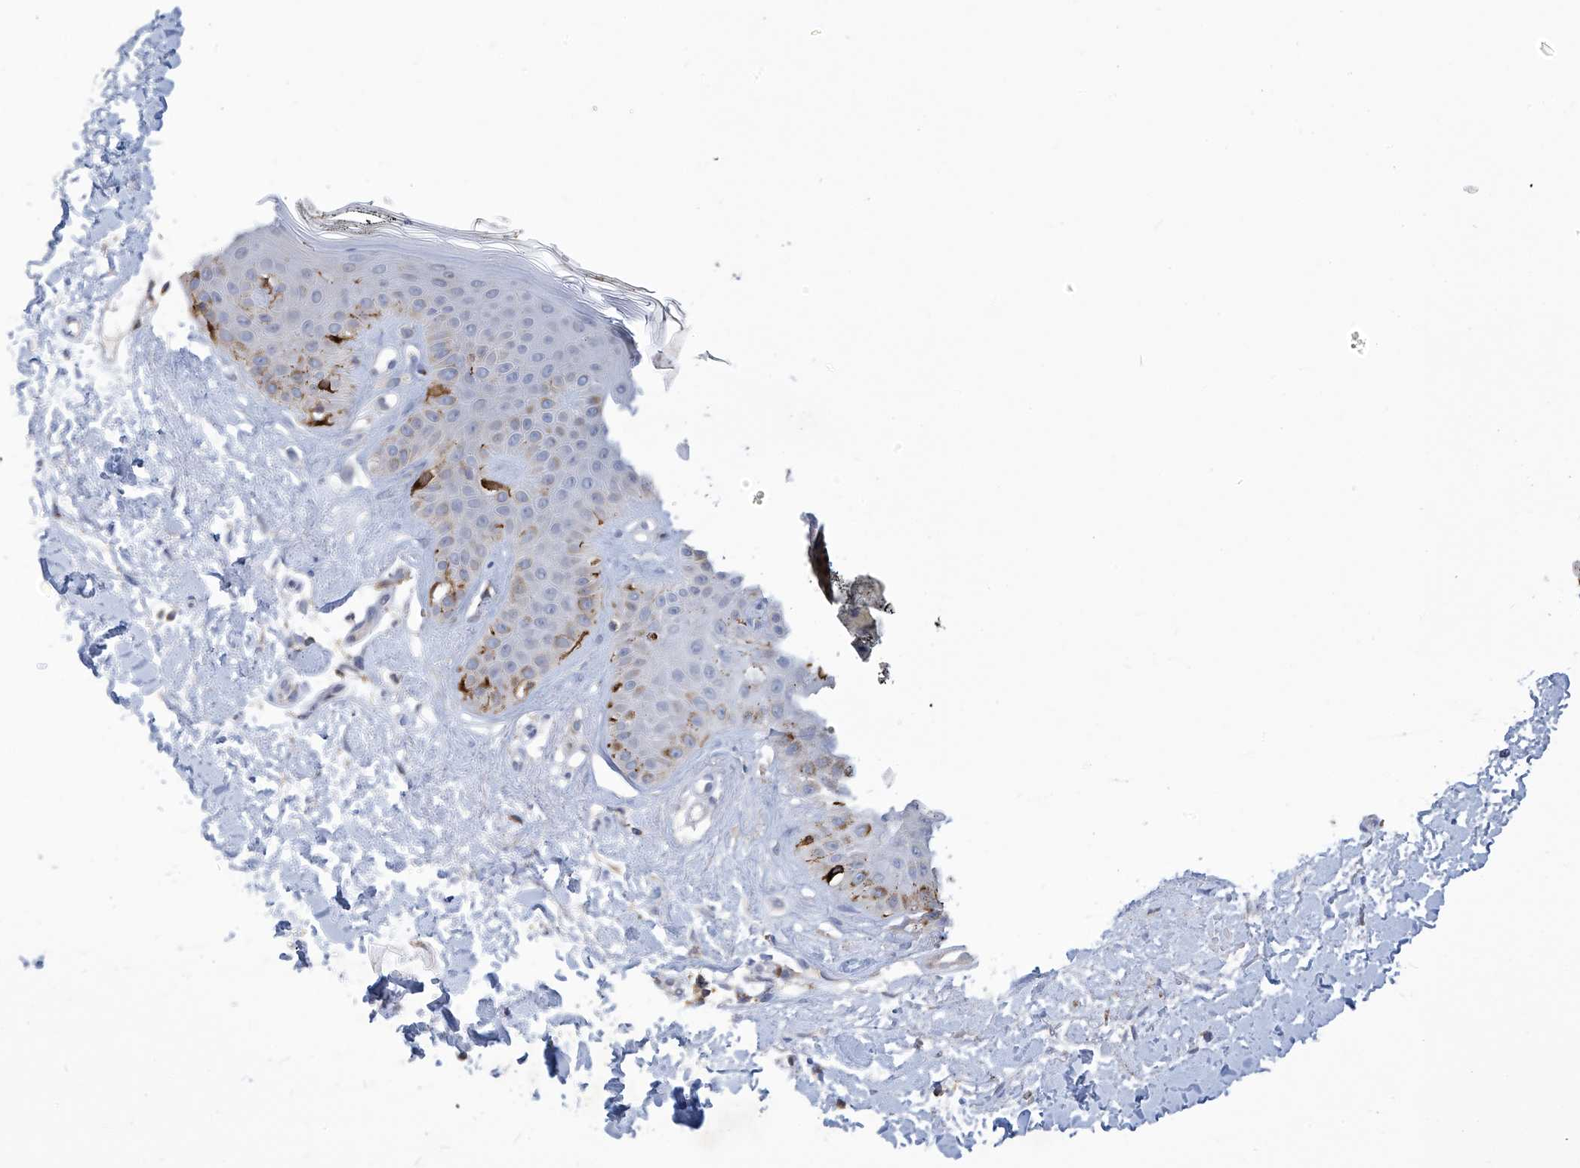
{"staining": {"intensity": "weak", "quantity": "25%-75%", "location": "cytoplasmic/membranous"}, "tissue": "skin", "cell_type": "Fibroblasts", "image_type": "normal", "snomed": [{"axis": "morphology", "description": "Normal tissue, NOS"}, {"axis": "topography", "description": "Skin"}], "caption": "Protein staining by immunohistochemistry (IHC) shows weak cytoplasmic/membranous staining in about 25%-75% of fibroblasts in benign skin.", "gene": "IBA57", "patient": {"sex": "female", "age": 64}}